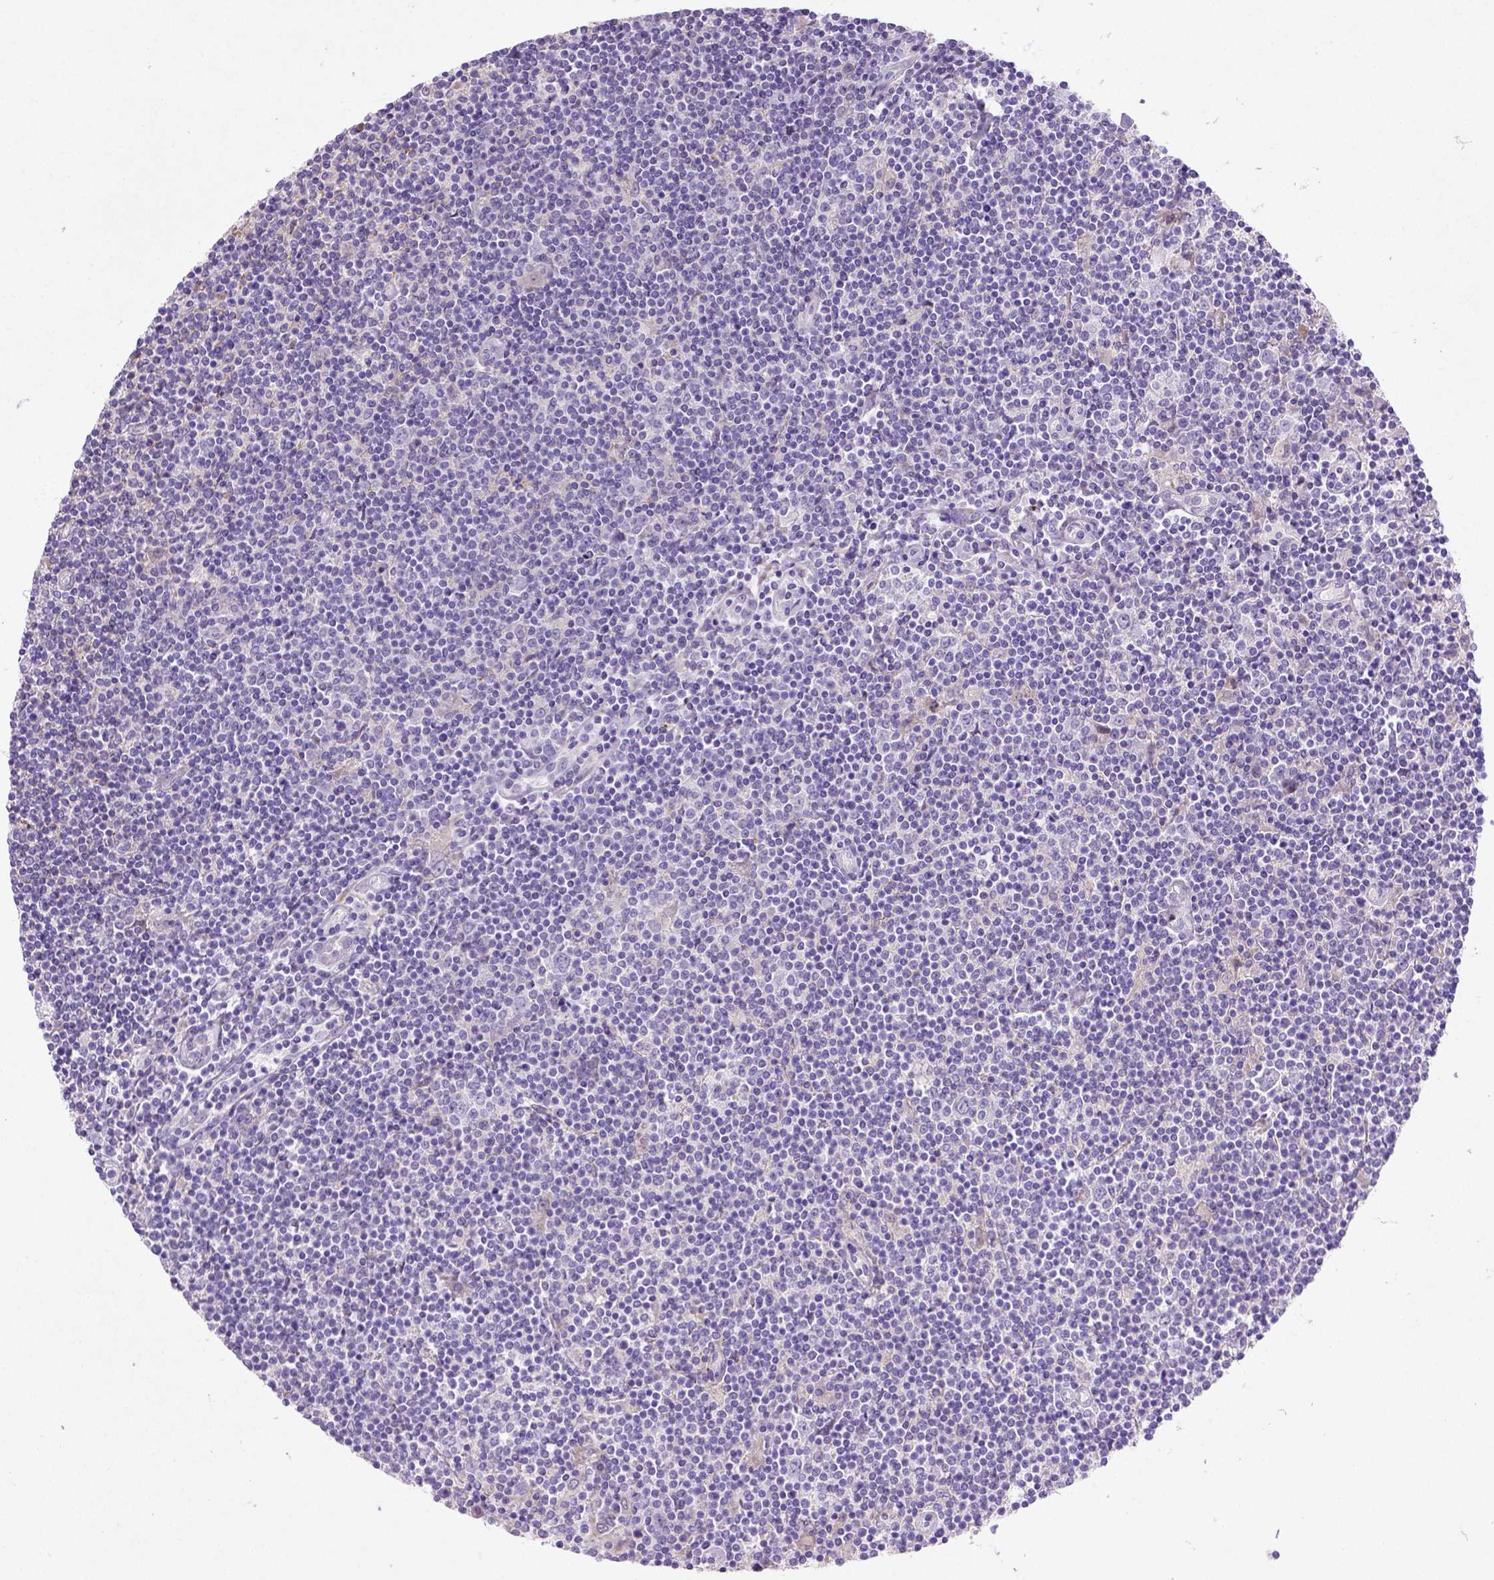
{"staining": {"intensity": "negative", "quantity": "none", "location": "none"}, "tissue": "lymphoma", "cell_type": "Tumor cells", "image_type": "cancer", "snomed": [{"axis": "morphology", "description": "Hodgkin's disease, NOS"}, {"axis": "topography", "description": "Lymph node"}], "caption": "This is an IHC image of Hodgkin's disease. There is no positivity in tumor cells.", "gene": "NUDT2", "patient": {"sex": "male", "age": 40}}